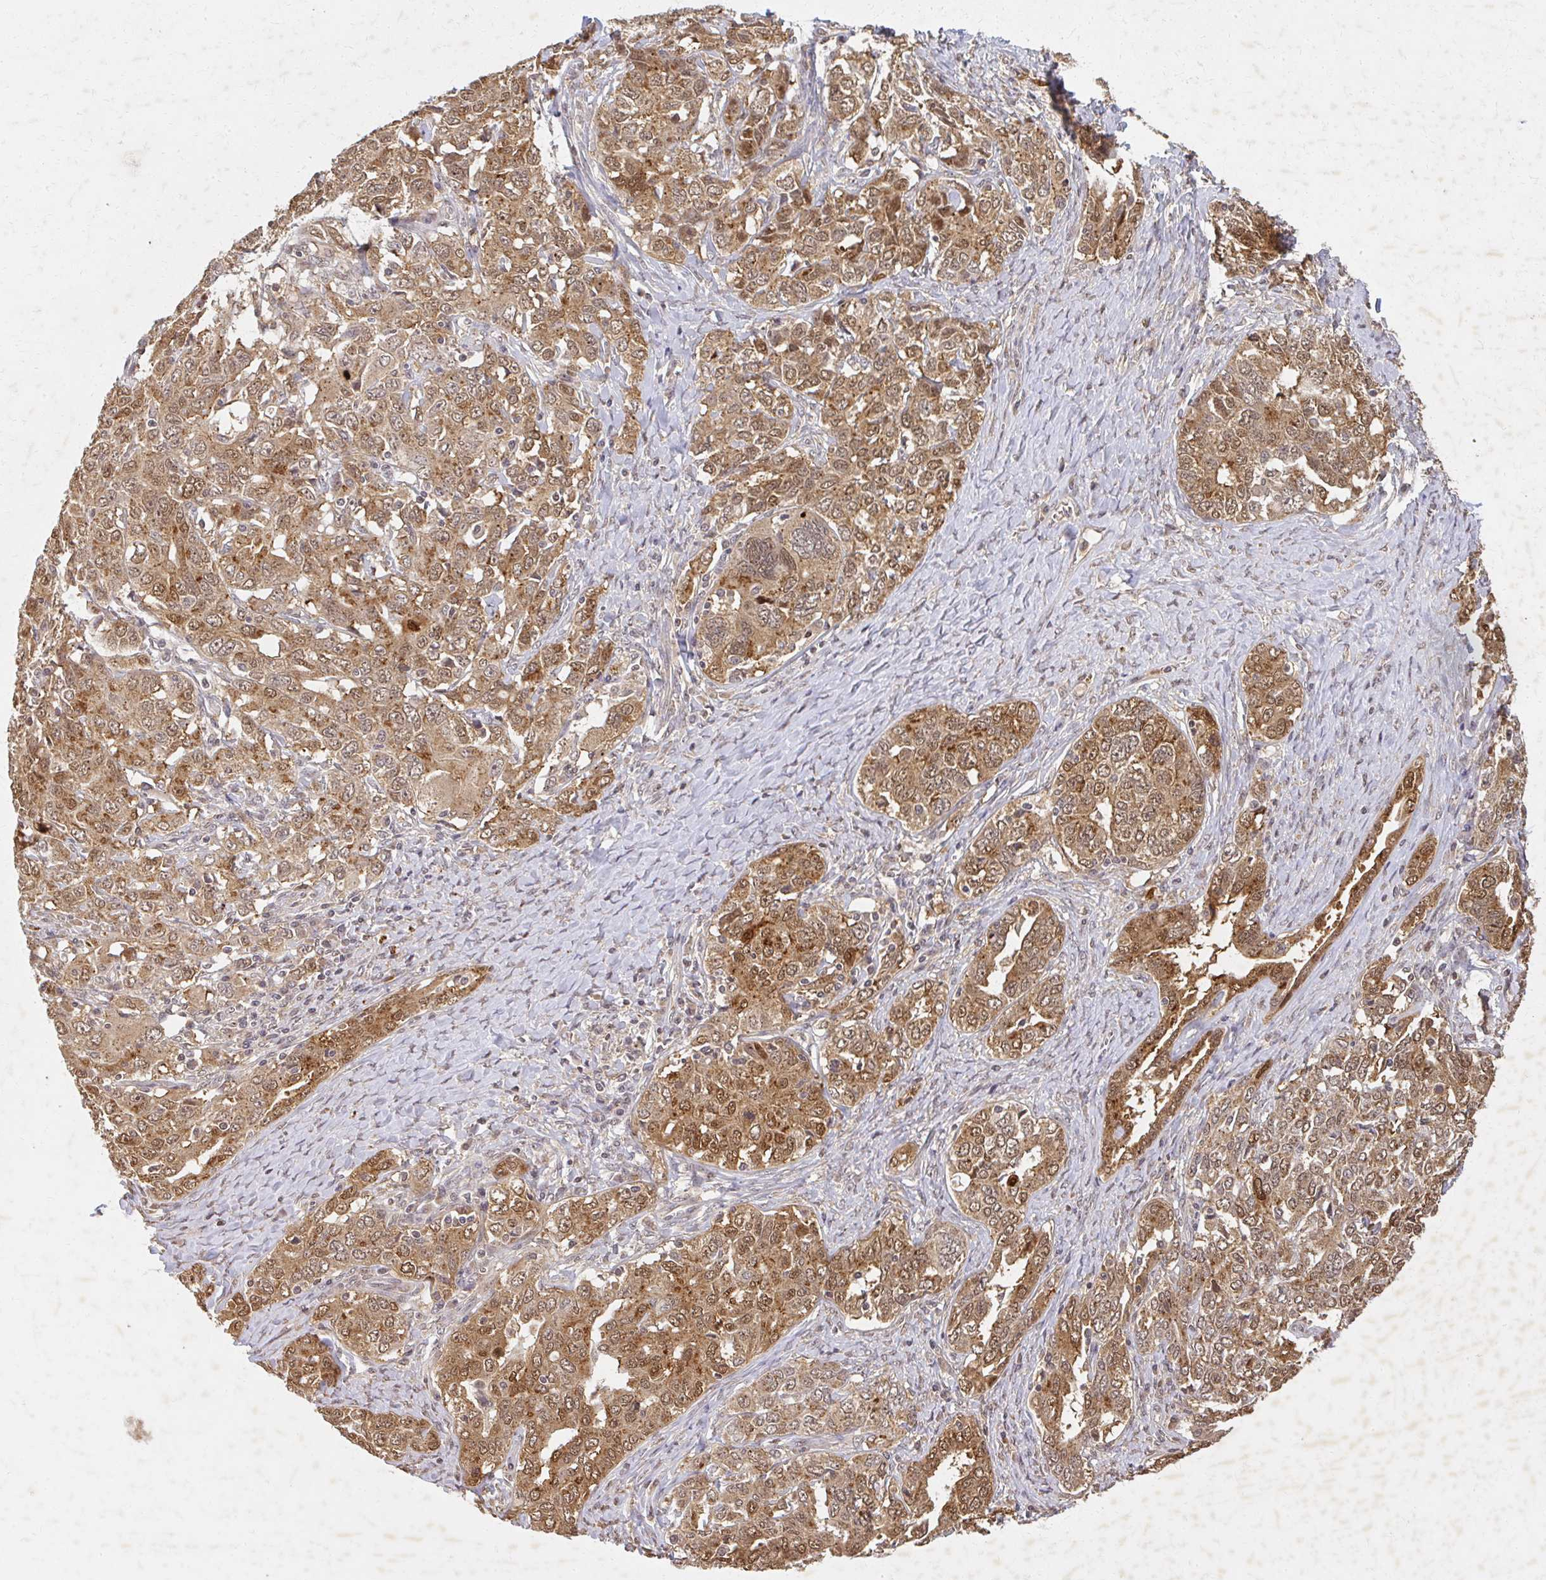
{"staining": {"intensity": "strong", "quantity": ">75%", "location": "cytoplasmic/membranous,nuclear"}, "tissue": "ovarian cancer", "cell_type": "Tumor cells", "image_type": "cancer", "snomed": [{"axis": "morphology", "description": "Carcinoma, endometroid"}, {"axis": "topography", "description": "Ovary"}], "caption": "A high-resolution photomicrograph shows immunohistochemistry (IHC) staining of ovarian cancer (endometroid carcinoma), which reveals strong cytoplasmic/membranous and nuclear expression in about >75% of tumor cells. (brown staining indicates protein expression, while blue staining denotes nuclei).", "gene": "LARS2", "patient": {"sex": "female", "age": 62}}